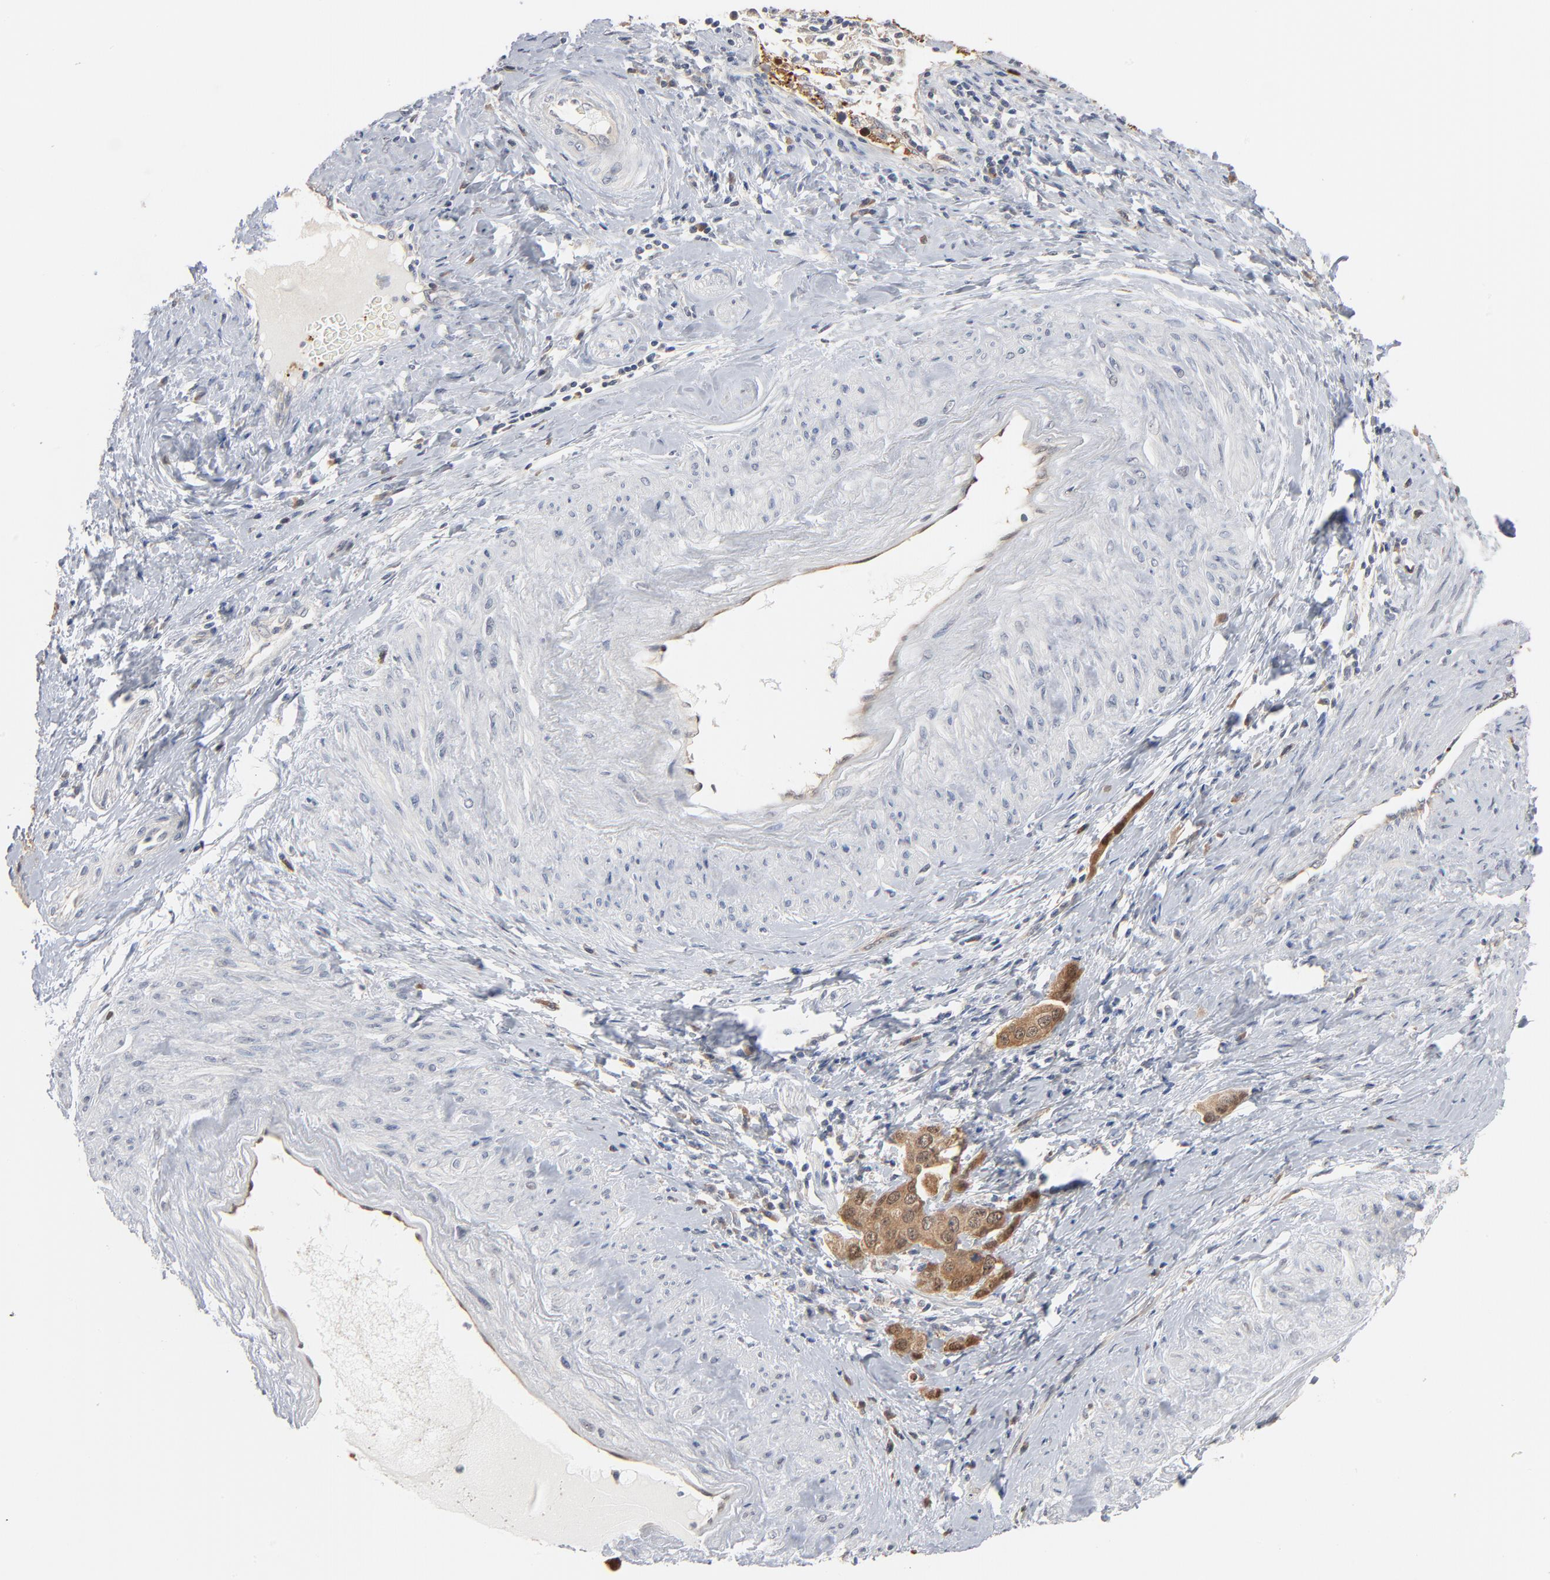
{"staining": {"intensity": "moderate", "quantity": ">75%", "location": "cytoplasmic/membranous"}, "tissue": "cervical cancer", "cell_type": "Tumor cells", "image_type": "cancer", "snomed": [{"axis": "morphology", "description": "Squamous cell carcinoma, NOS"}, {"axis": "topography", "description": "Cervix"}], "caption": "The micrograph displays a brown stain indicating the presence of a protein in the cytoplasmic/membranous of tumor cells in cervical cancer. Nuclei are stained in blue.", "gene": "EPCAM", "patient": {"sex": "female", "age": 54}}